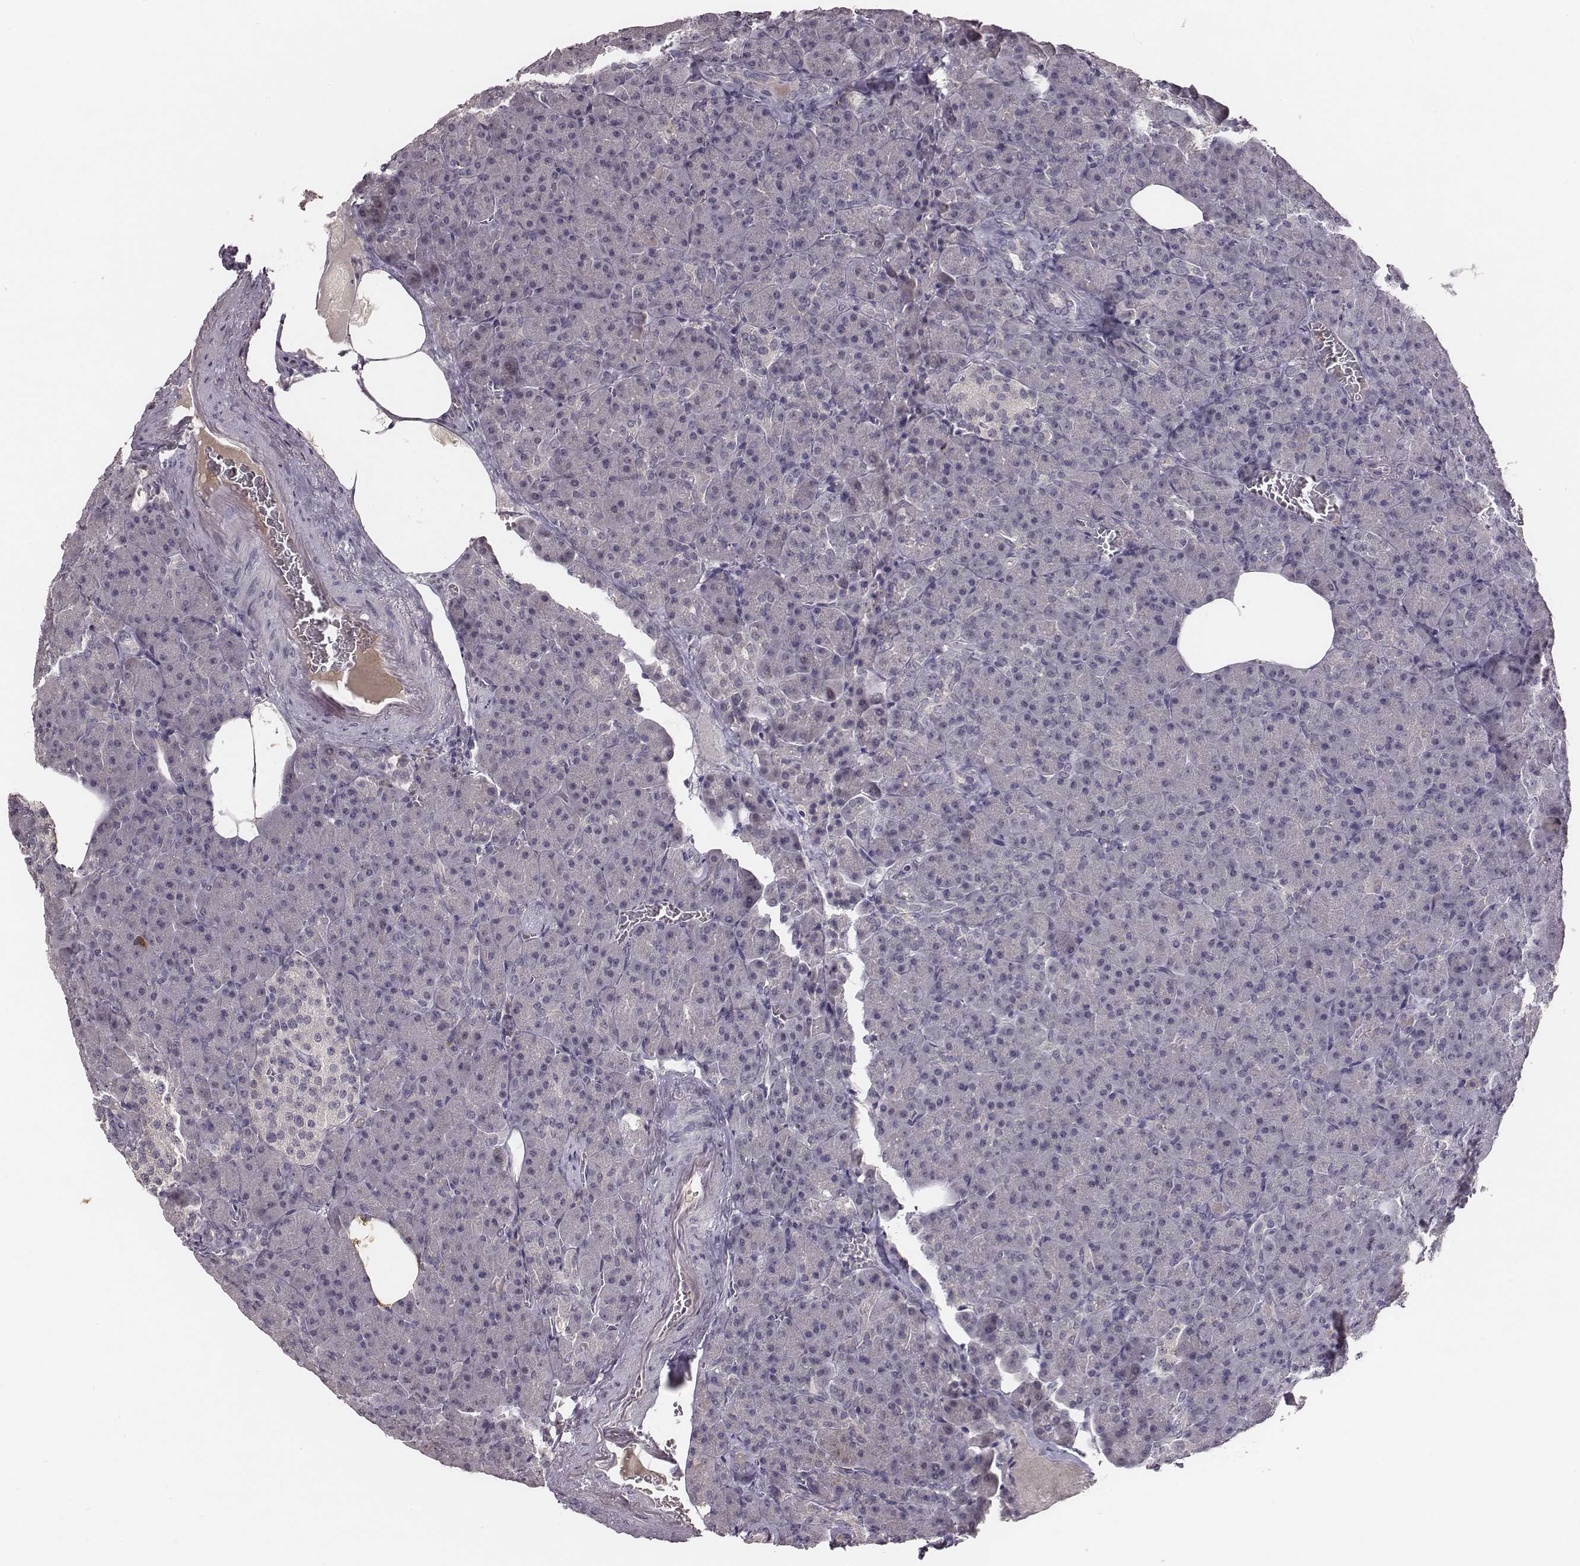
{"staining": {"intensity": "negative", "quantity": "none", "location": "none"}, "tissue": "pancreas", "cell_type": "Exocrine glandular cells", "image_type": "normal", "snomed": [{"axis": "morphology", "description": "Normal tissue, NOS"}, {"axis": "topography", "description": "Pancreas"}], "caption": "Immunohistochemistry (IHC) of unremarkable pancreas shows no staining in exocrine glandular cells.", "gene": "SLC22A6", "patient": {"sex": "female", "age": 74}}